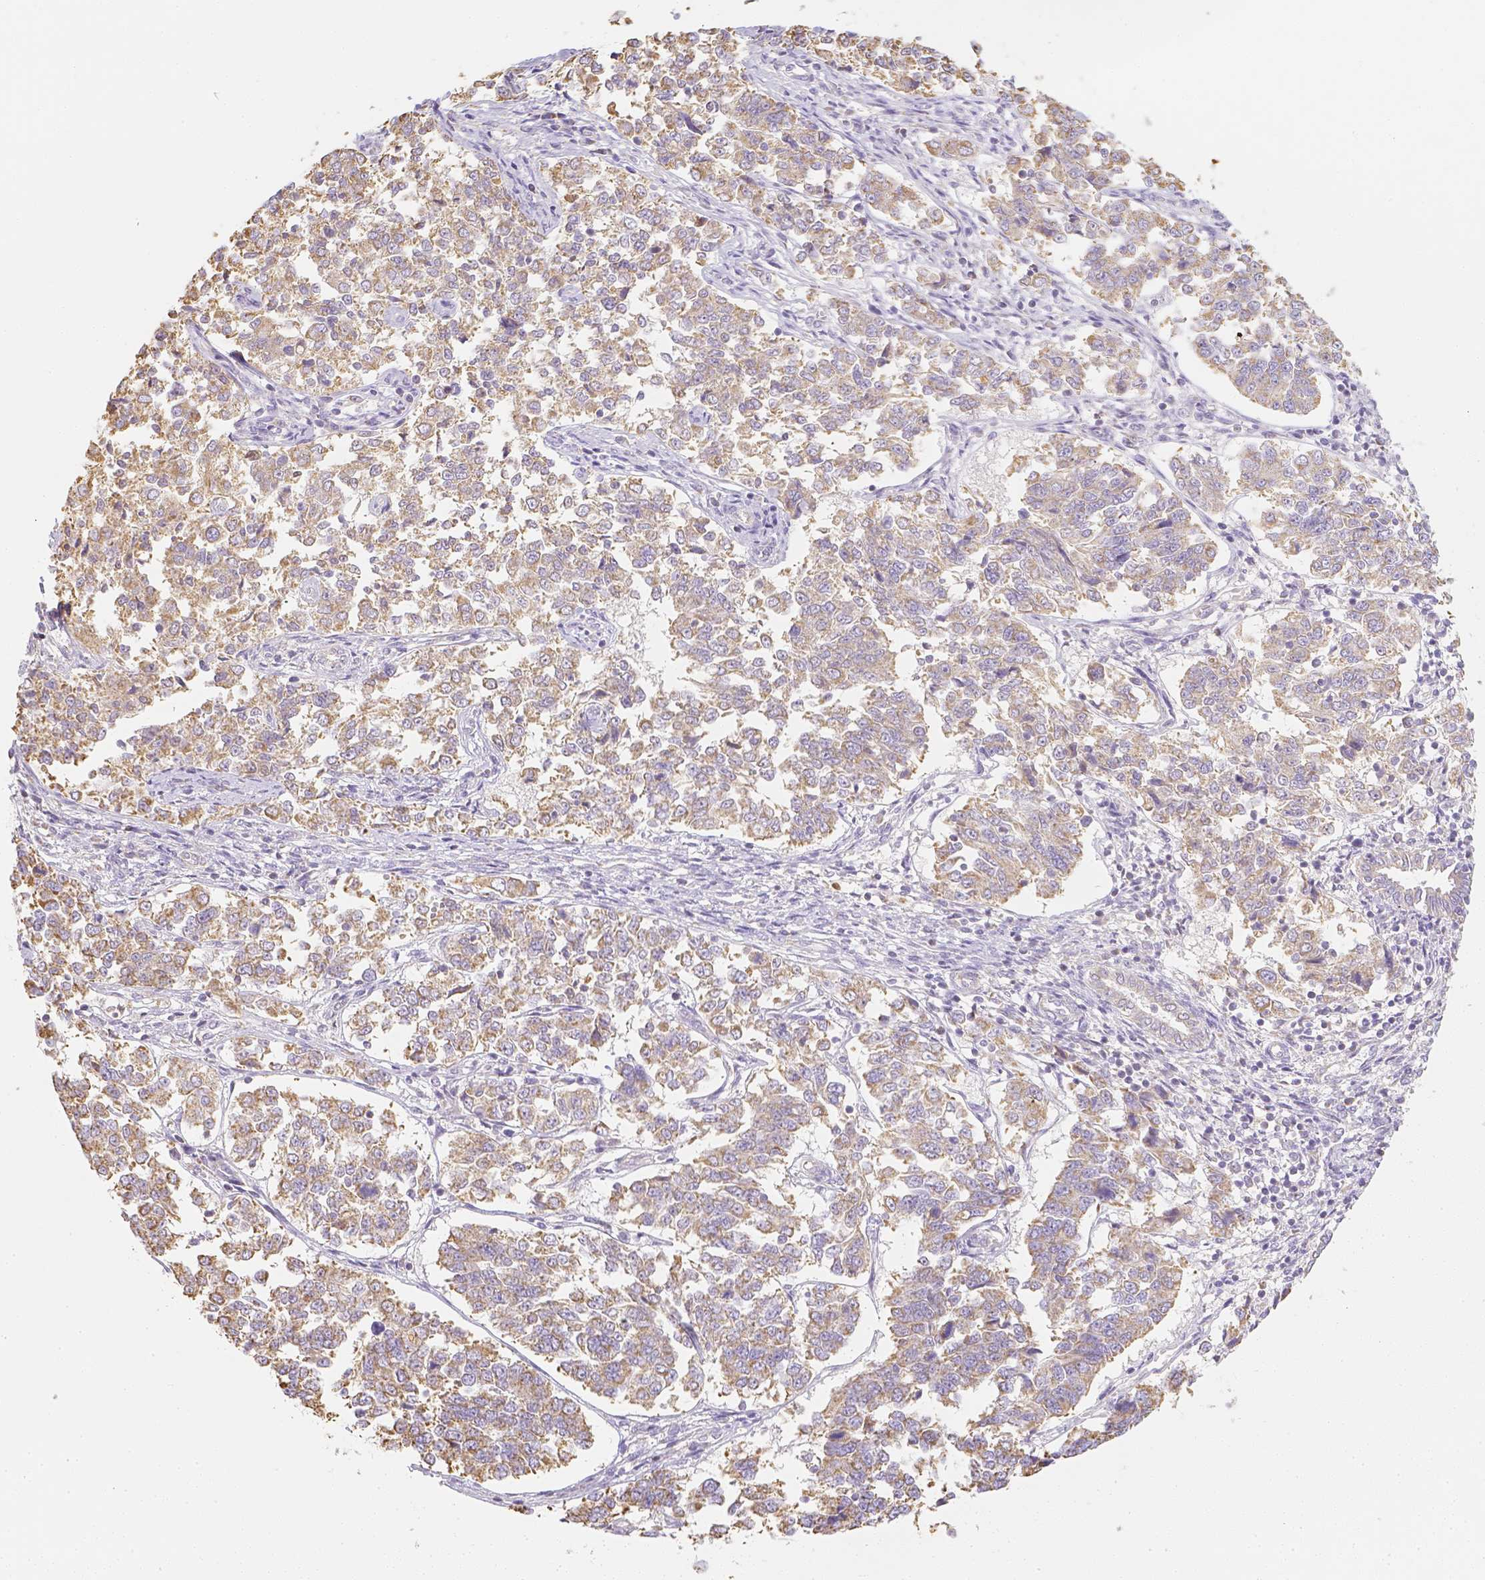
{"staining": {"intensity": "moderate", "quantity": ">75%", "location": "cytoplasmic/membranous"}, "tissue": "endometrial cancer", "cell_type": "Tumor cells", "image_type": "cancer", "snomed": [{"axis": "morphology", "description": "Adenocarcinoma, NOS"}, {"axis": "topography", "description": "Endometrium"}], "caption": "An IHC histopathology image of neoplastic tissue is shown. Protein staining in brown shows moderate cytoplasmic/membranous positivity in endometrial cancer (adenocarcinoma) within tumor cells.", "gene": "NVL", "patient": {"sex": "female", "age": 43}}